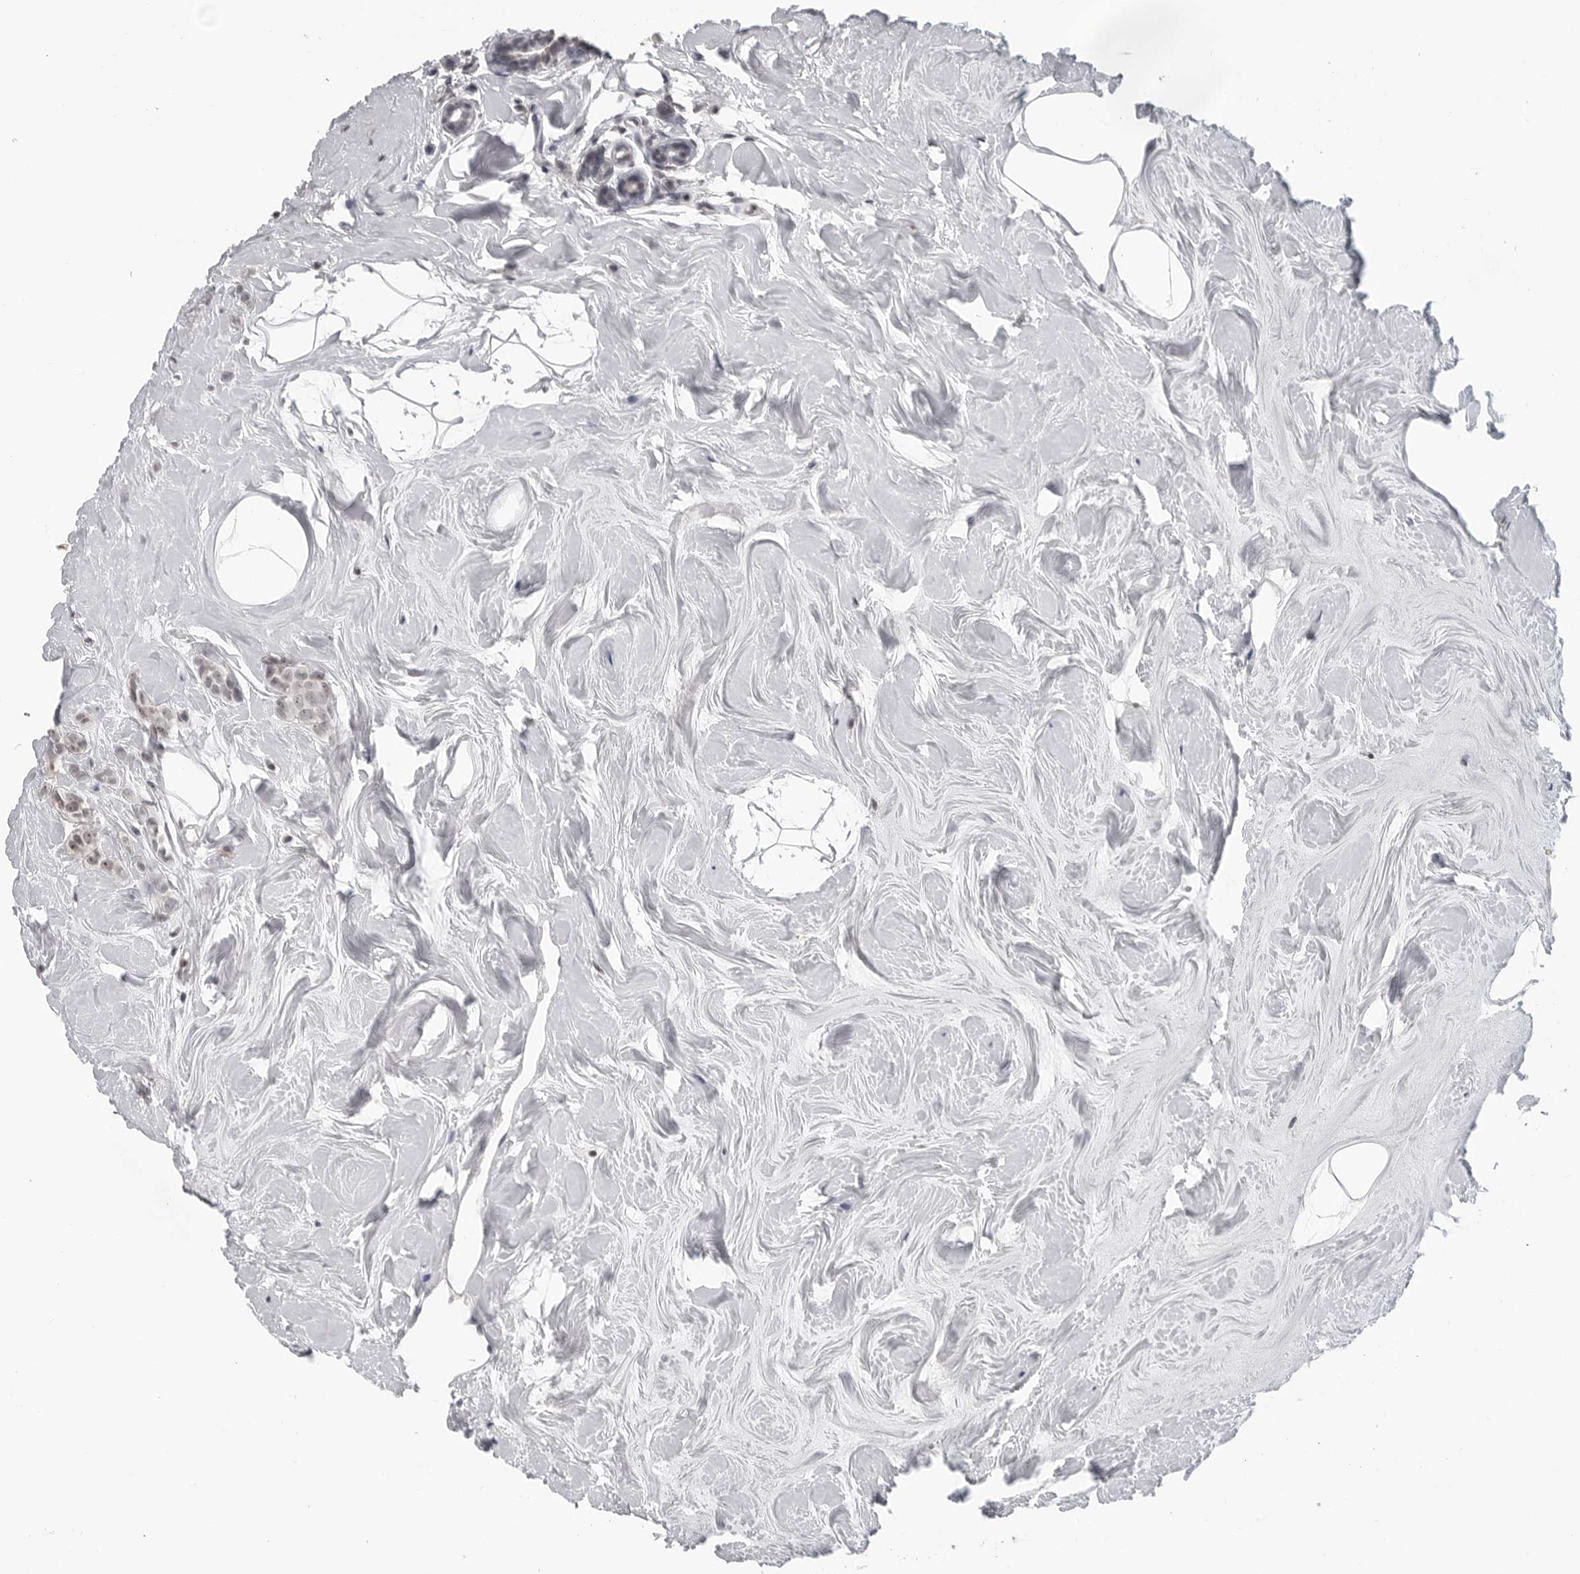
{"staining": {"intensity": "weak", "quantity": ">75%", "location": "nuclear"}, "tissue": "breast cancer", "cell_type": "Tumor cells", "image_type": "cancer", "snomed": [{"axis": "morphology", "description": "Lobular carcinoma"}, {"axis": "topography", "description": "Breast"}], "caption": "Protein expression analysis of human breast cancer reveals weak nuclear expression in about >75% of tumor cells. The protein of interest is stained brown, and the nuclei are stained in blue (DAB (3,3'-diaminobenzidine) IHC with brightfield microscopy, high magnification).", "gene": "DDX54", "patient": {"sex": "female", "age": 47}}